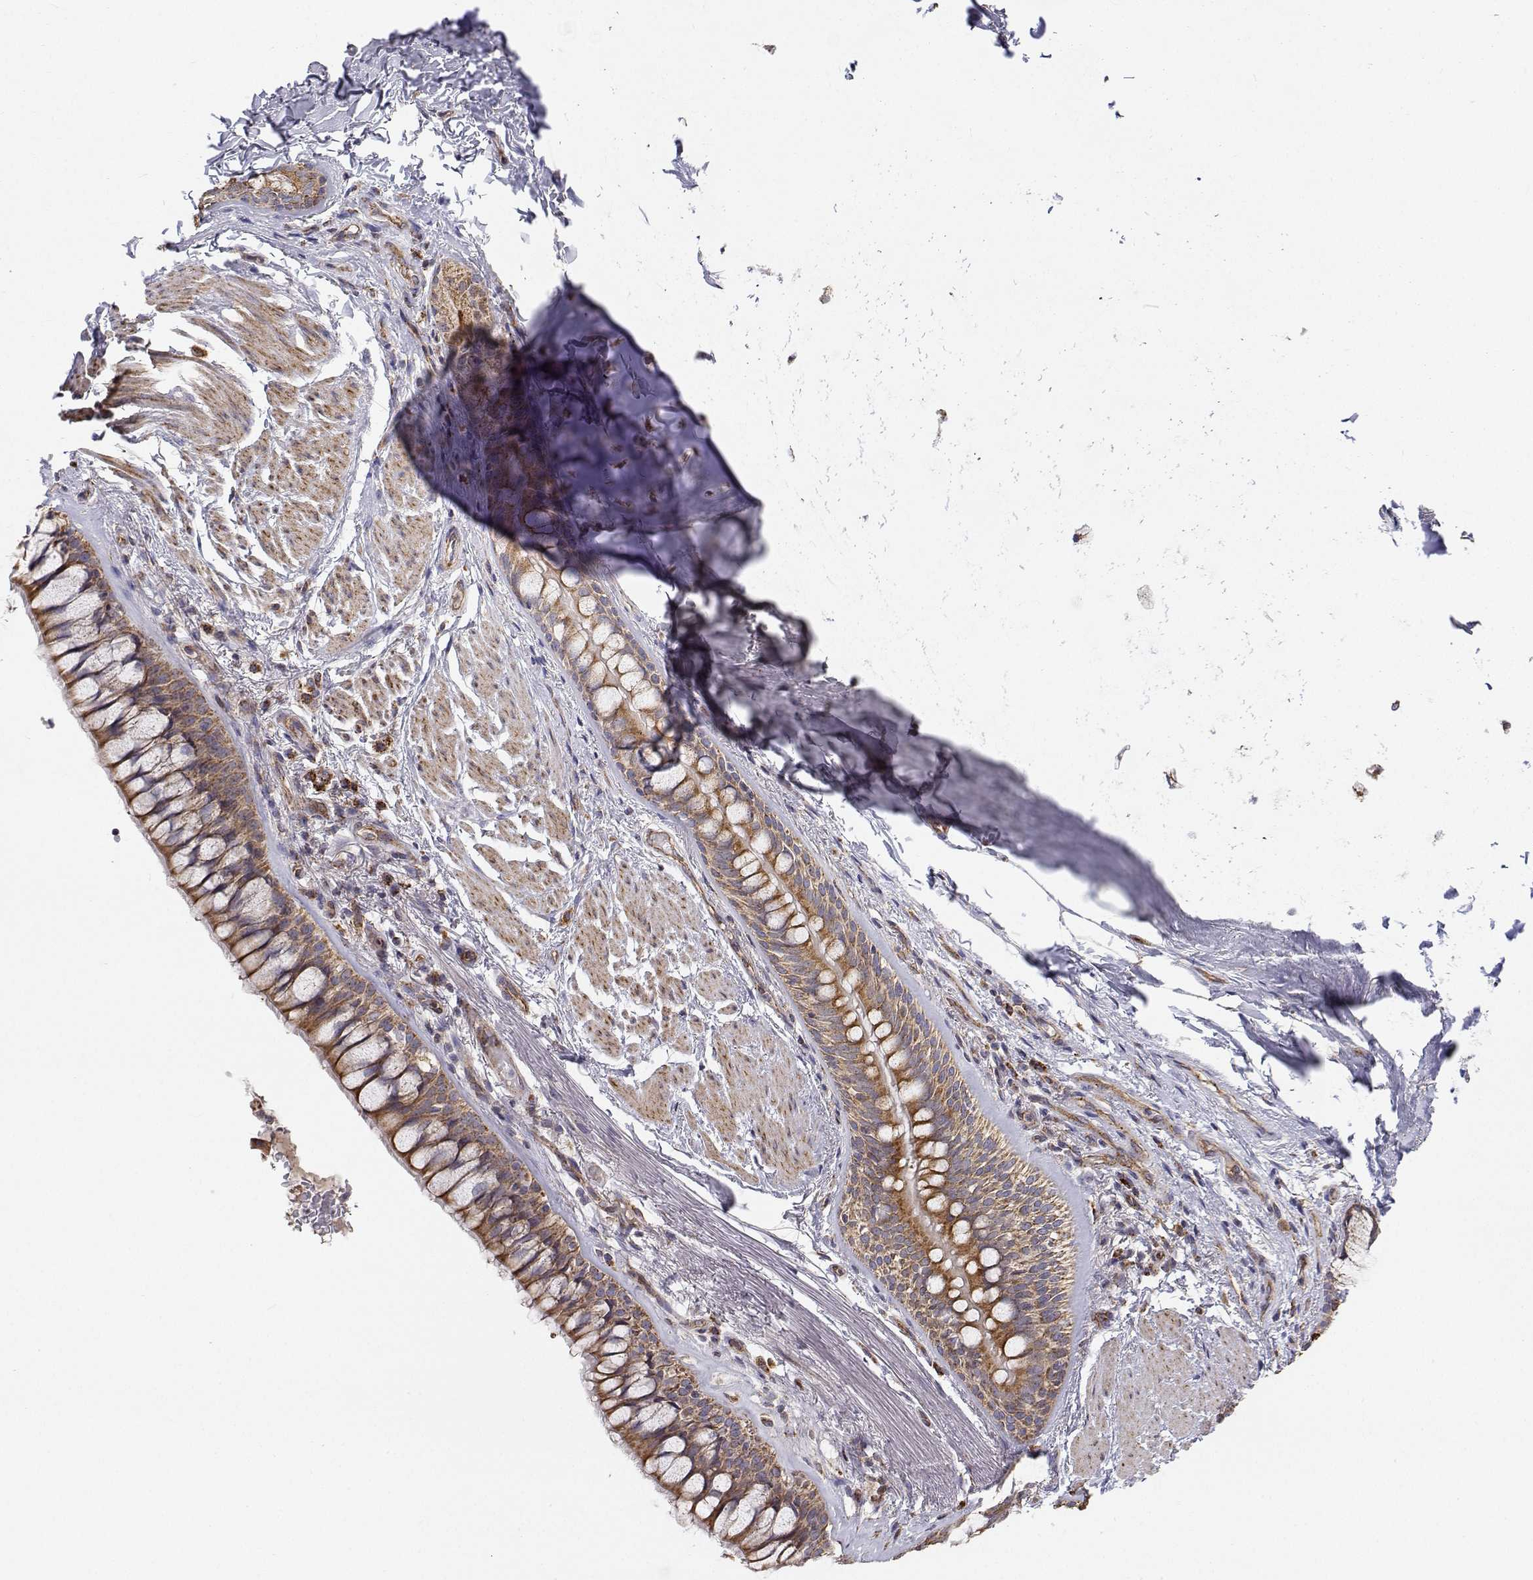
{"staining": {"intensity": "moderate", "quantity": "25%-75%", "location": "cytoplasmic/membranous"}, "tissue": "soft tissue", "cell_type": "Chondrocytes", "image_type": "normal", "snomed": [{"axis": "morphology", "description": "Normal tissue, NOS"}, {"axis": "topography", "description": "Cartilage tissue"}, {"axis": "topography", "description": "Bronchus"}], "caption": "High-magnification brightfield microscopy of normal soft tissue stained with DAB (3,3'-diaminobenzidine) (brown) and counterstained with hematoxylin (blue). chondrocytes exhibit moderate cytoplasmic/membranous staining is present in about25%-75% of cells. The staining was performed using DAB (3,3'-diaminobenzidine) to visualize the protein expression in brown, while the nuclei were stained in blue with hematoxylin (Magnification: 20x).", "gene": "SPICE1", "patient": {"sex": "male", "age": 64}}